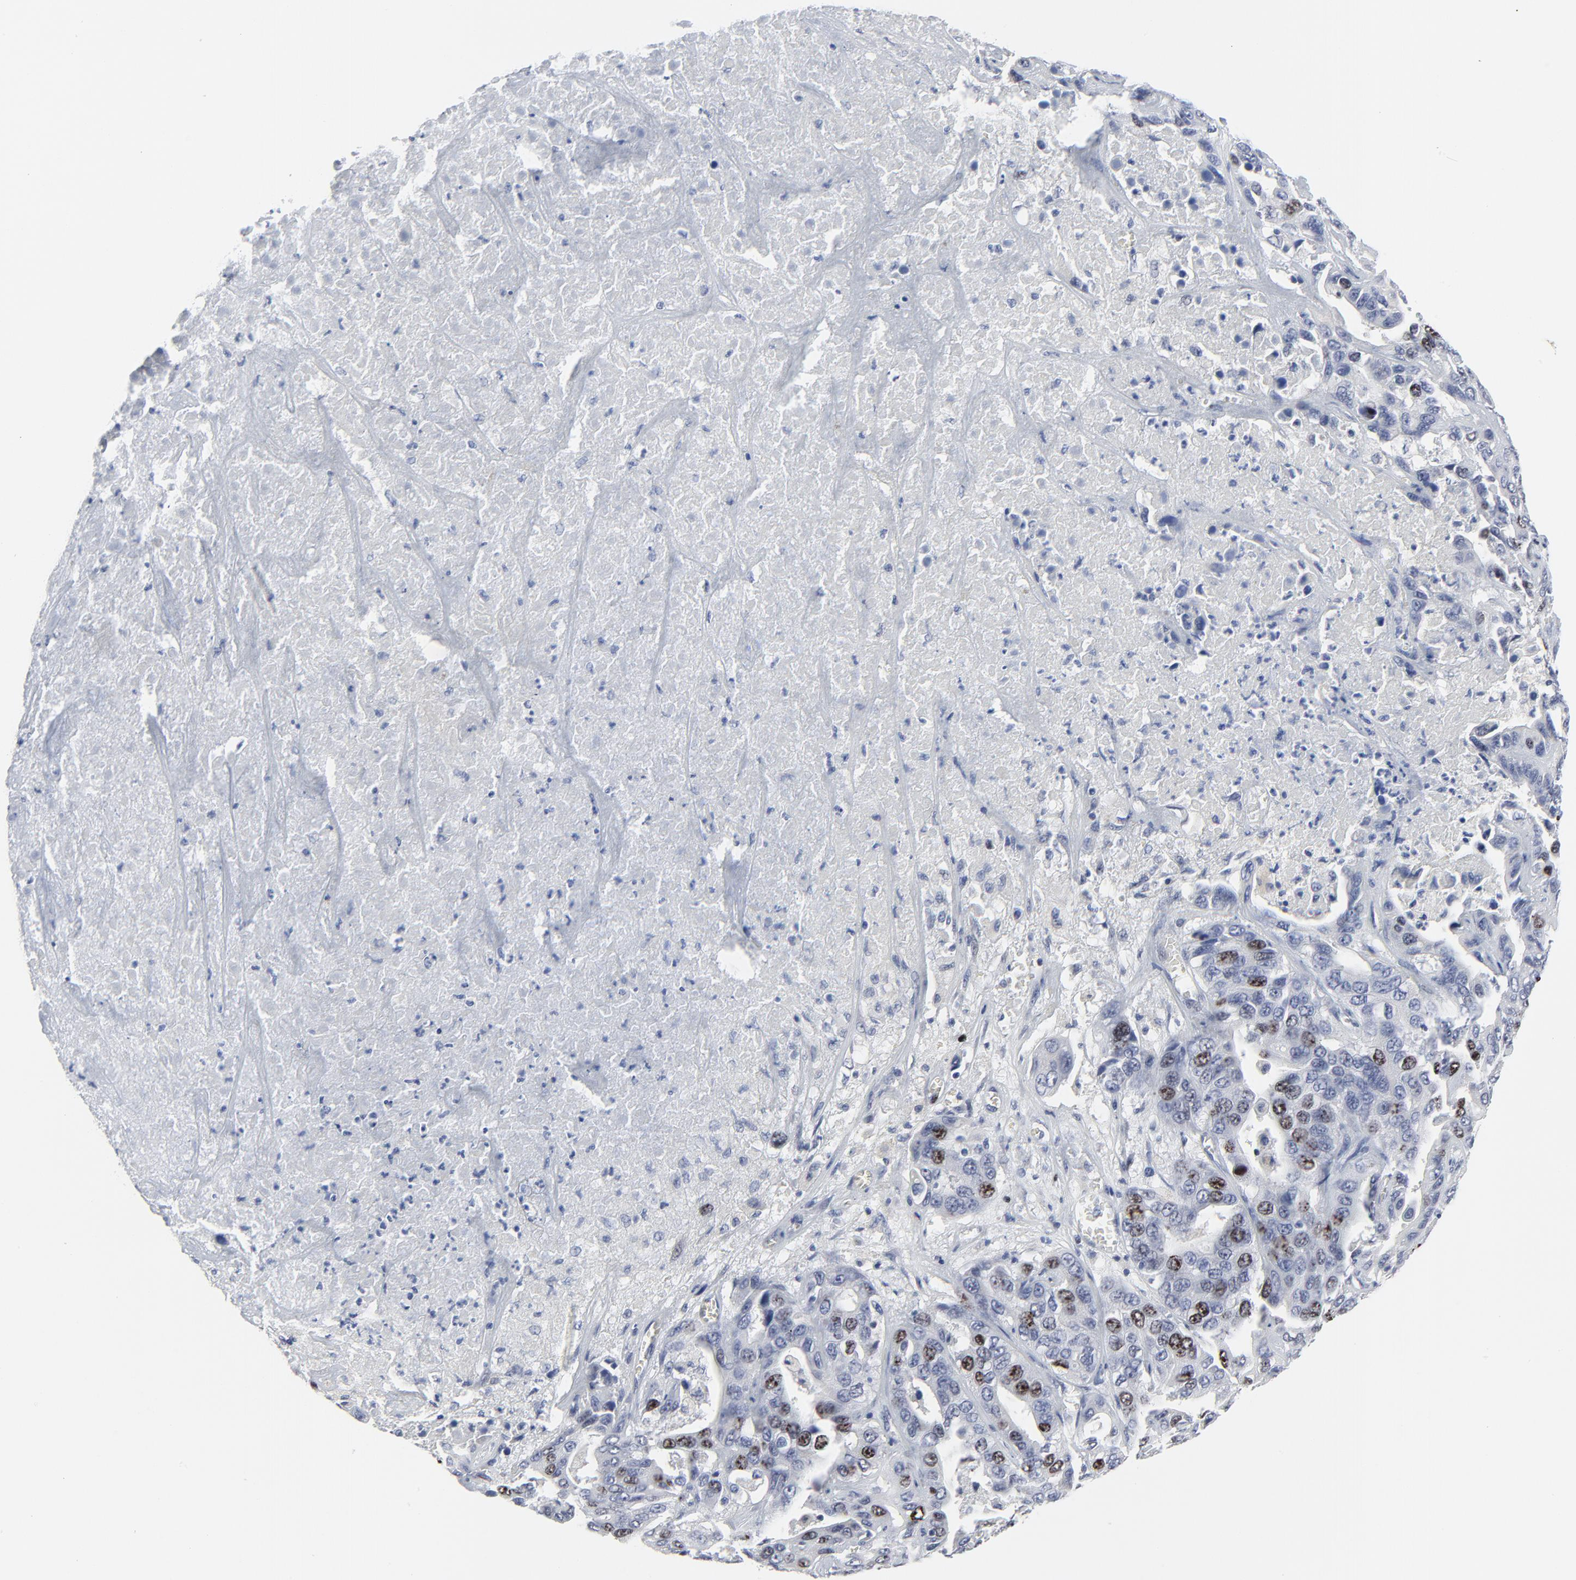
{"staining": {"intensity": "moderate", "quantity": "25%-75%", "location": "nuclear"}, "tissue": "liver cancer", "cell_type": "Tumor cells", "image_type": "cancer", "snomed": [{"axis": "morphology", "description": "Cholangiocarcinoma"}, {"axis": "topography", "description": "Liver"}], "caption": "Protein expression analysis of human liver cancer reveals moderate nuclear staining in about 25%-75% of tumor cells. Immunohistochemistry stains the protein in brown and the nuclei are stained blue.", "gene": "ZNF589", "patient": {"sex": "female", "age": 52}}